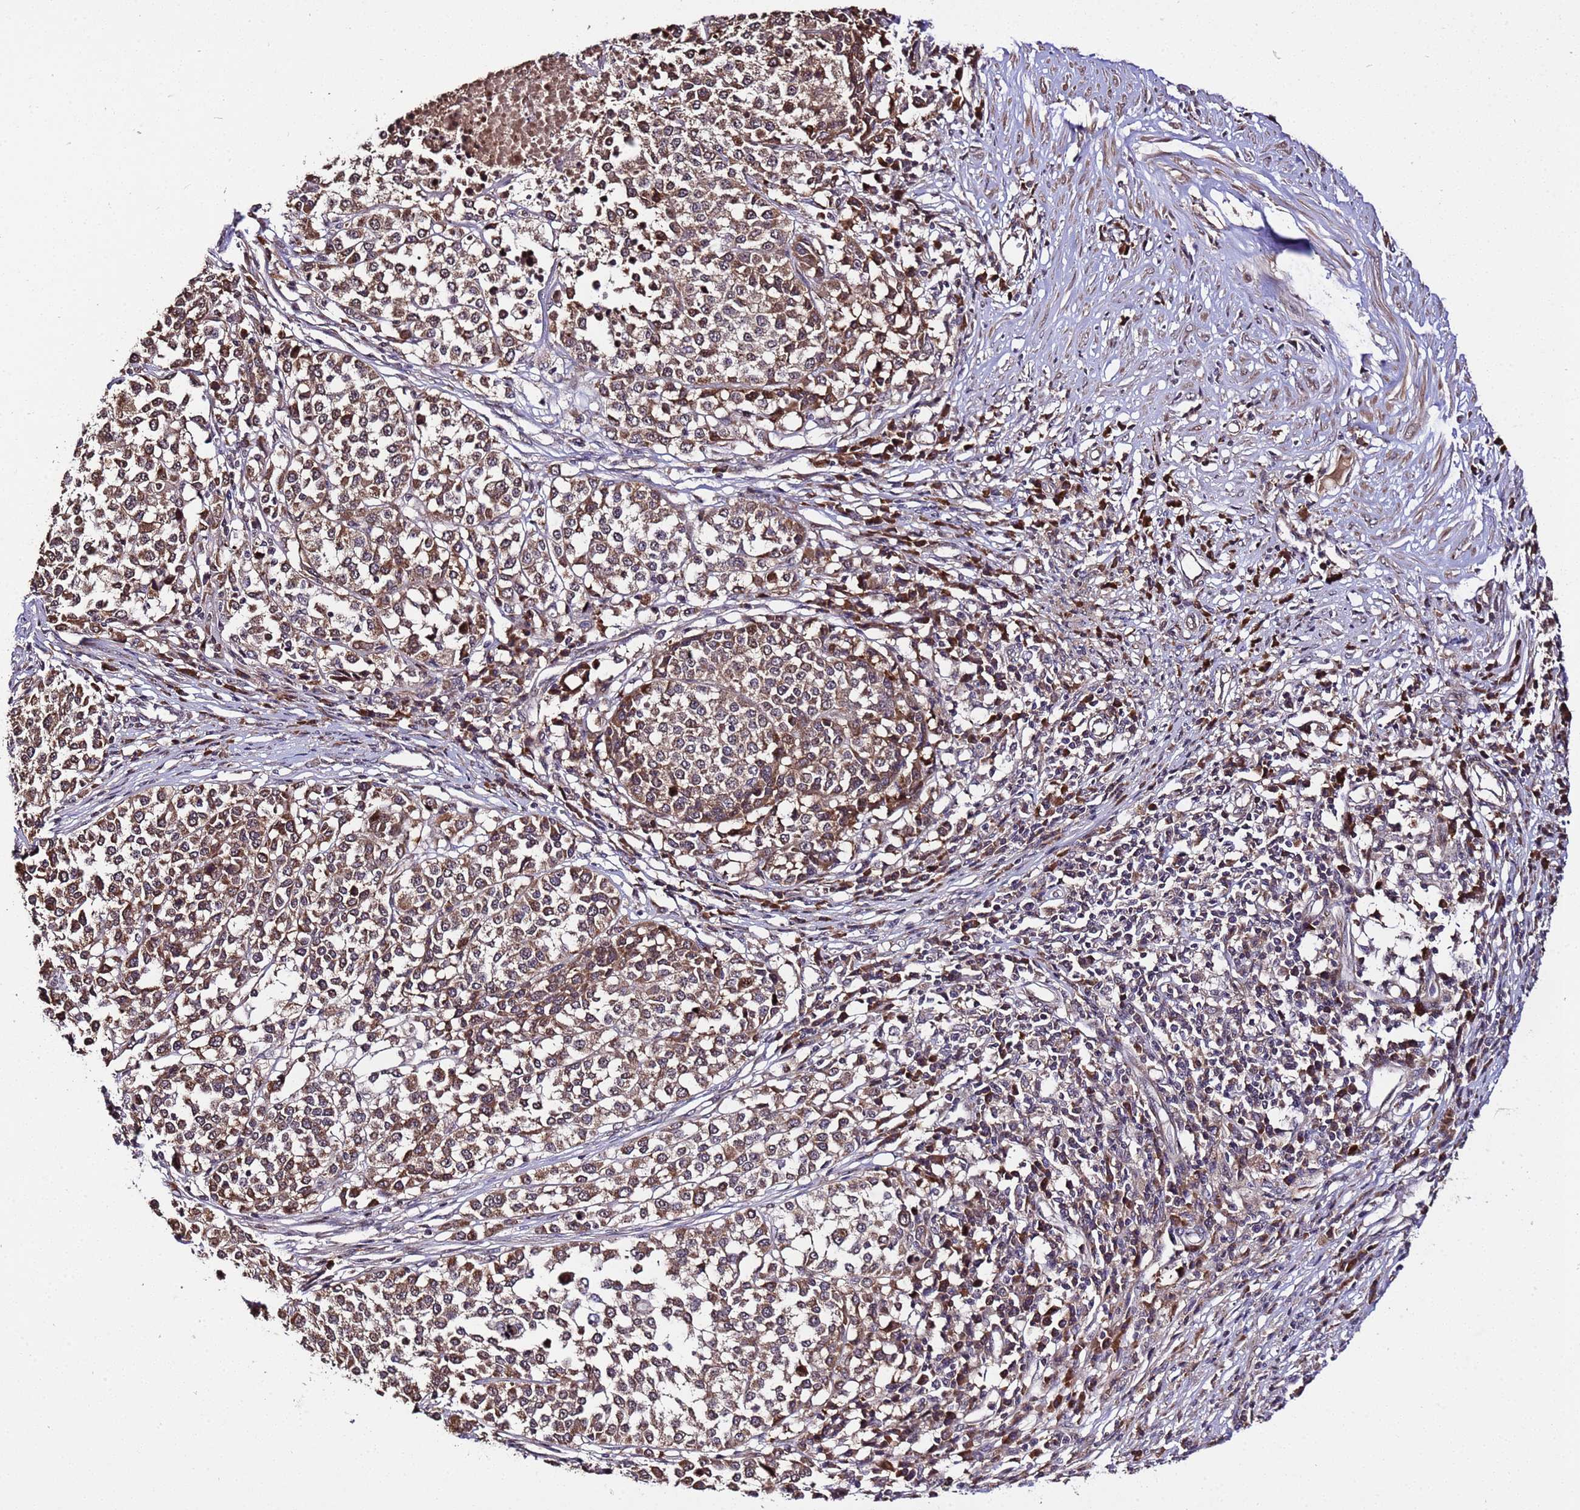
{"staining": {"intensity": "moderate", "quantity": ">75%", "location": "cytoplasmic/membranous,nuclear"}, "tissue": "melanoma", "cell_type": "Tumor cells", "image_type": "cancer", "snomed": [{"axis": "morphology", "description": "Malignant melanoma, Metastatic site"}, {"axis": "topography", "description": "Lymph node"}], "caption": "This photomicrograph exhibits immunohistochemistry staining of human melanoma, with medium moderate cytoplasmic/membranous and nuclear staining in approximately >75% of tumor cells.", "gene": "WNK4", "patient": {"sex": "male", "age": 44}}